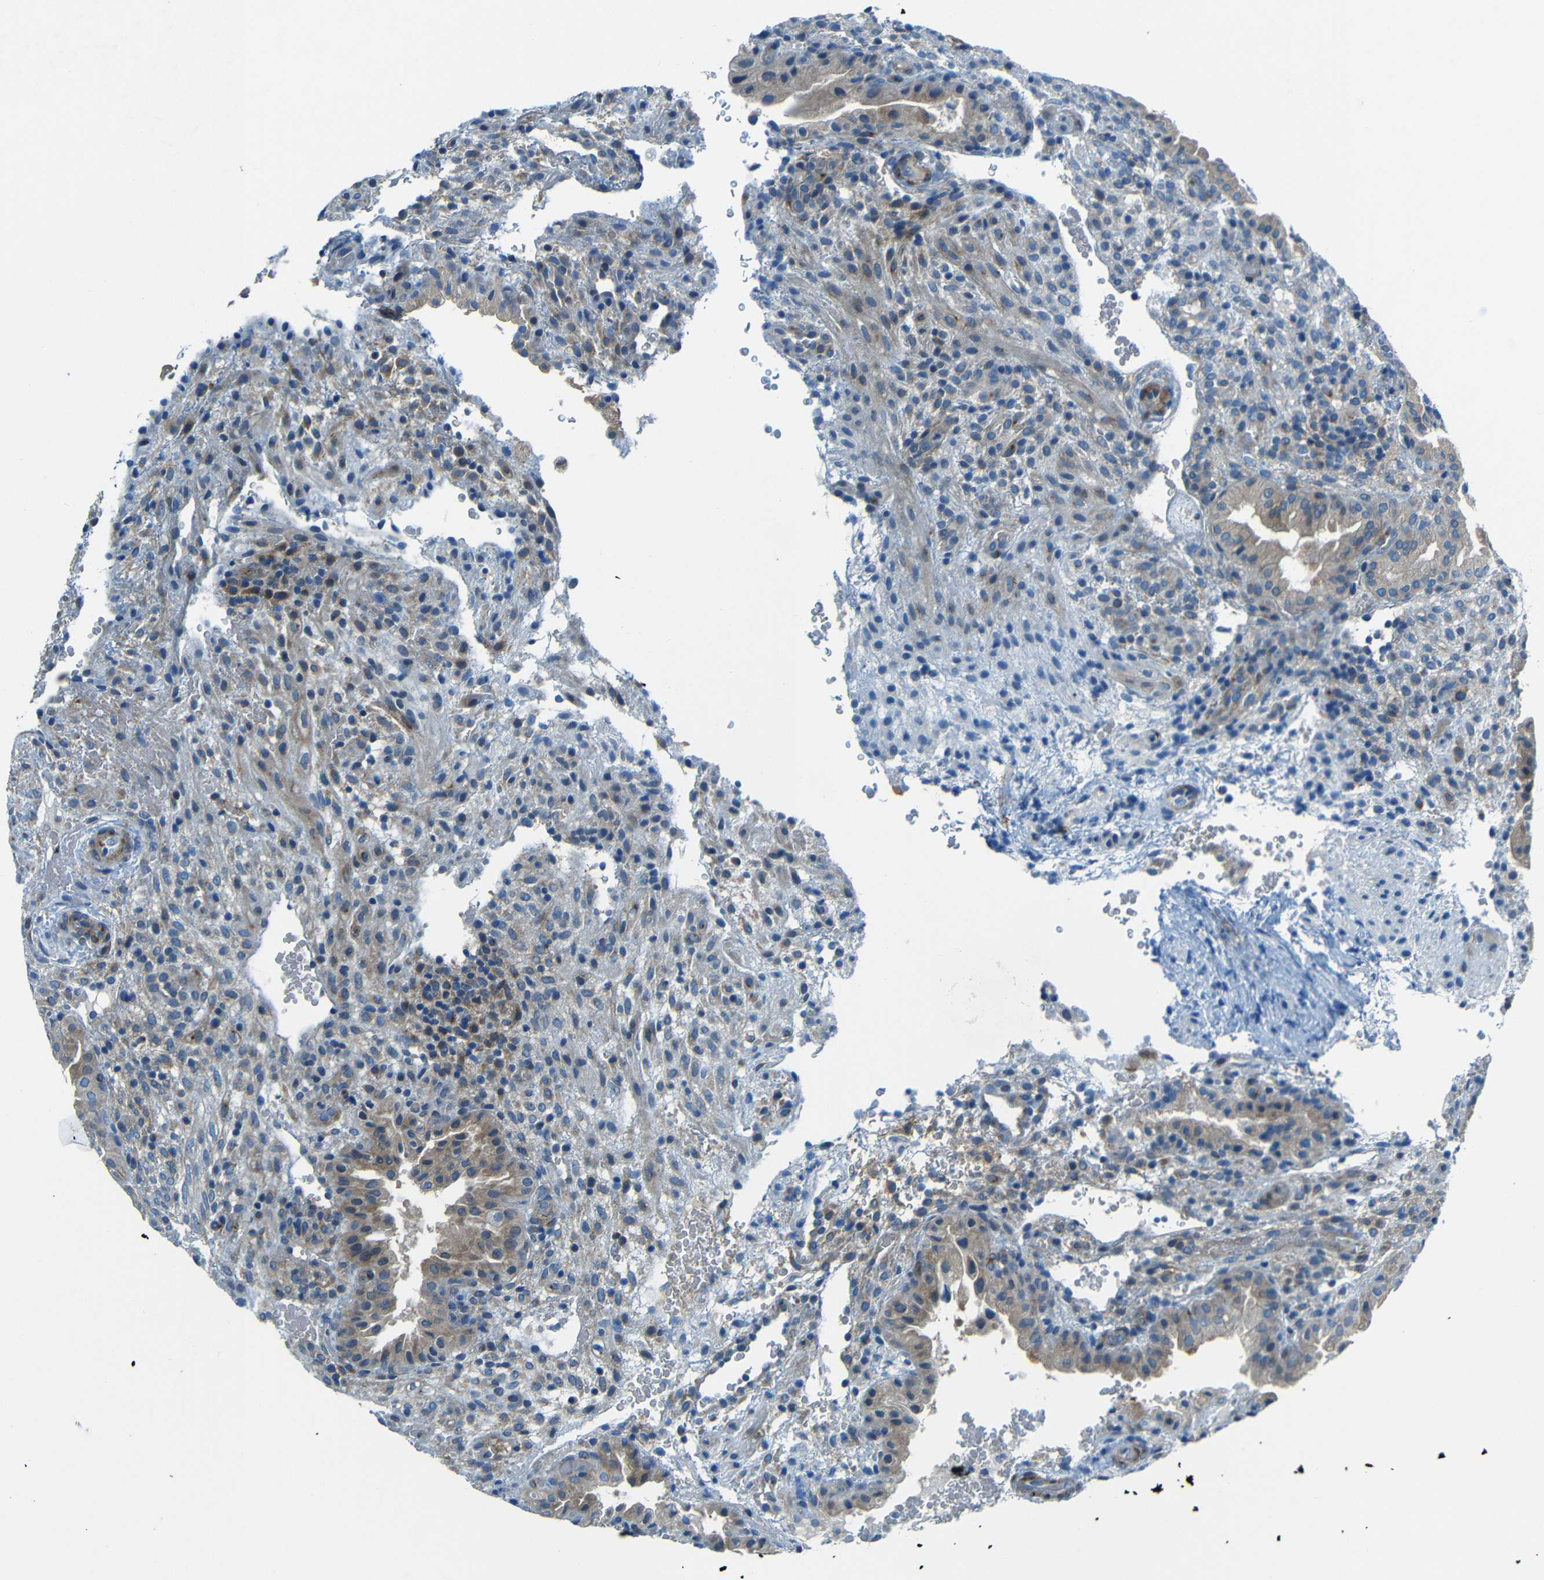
{"staining": {"intensity": "weak", "quantity": "25%-75%", "location": "cytoplasmic/membranous"}, "tissue": "placenta", "cell_type": "Decidual cells", "image_type": "normal", "snomed": [{"axis": "morphology", "description": "Normal tissue, NOS"}, {"axis": "topography", "description": "Placenta"}], "caption": "The immunohistochemical stain highlights weak cytoplasmic/membranous positivity in decidual cells of benign placenta. The staining was performed using DAB, with brown indicating positive protein expression. Nuclei are stained blue with hematoxylin.", "gene": "CYP26B1", "patient": {"sex": "female", "age": 19}}